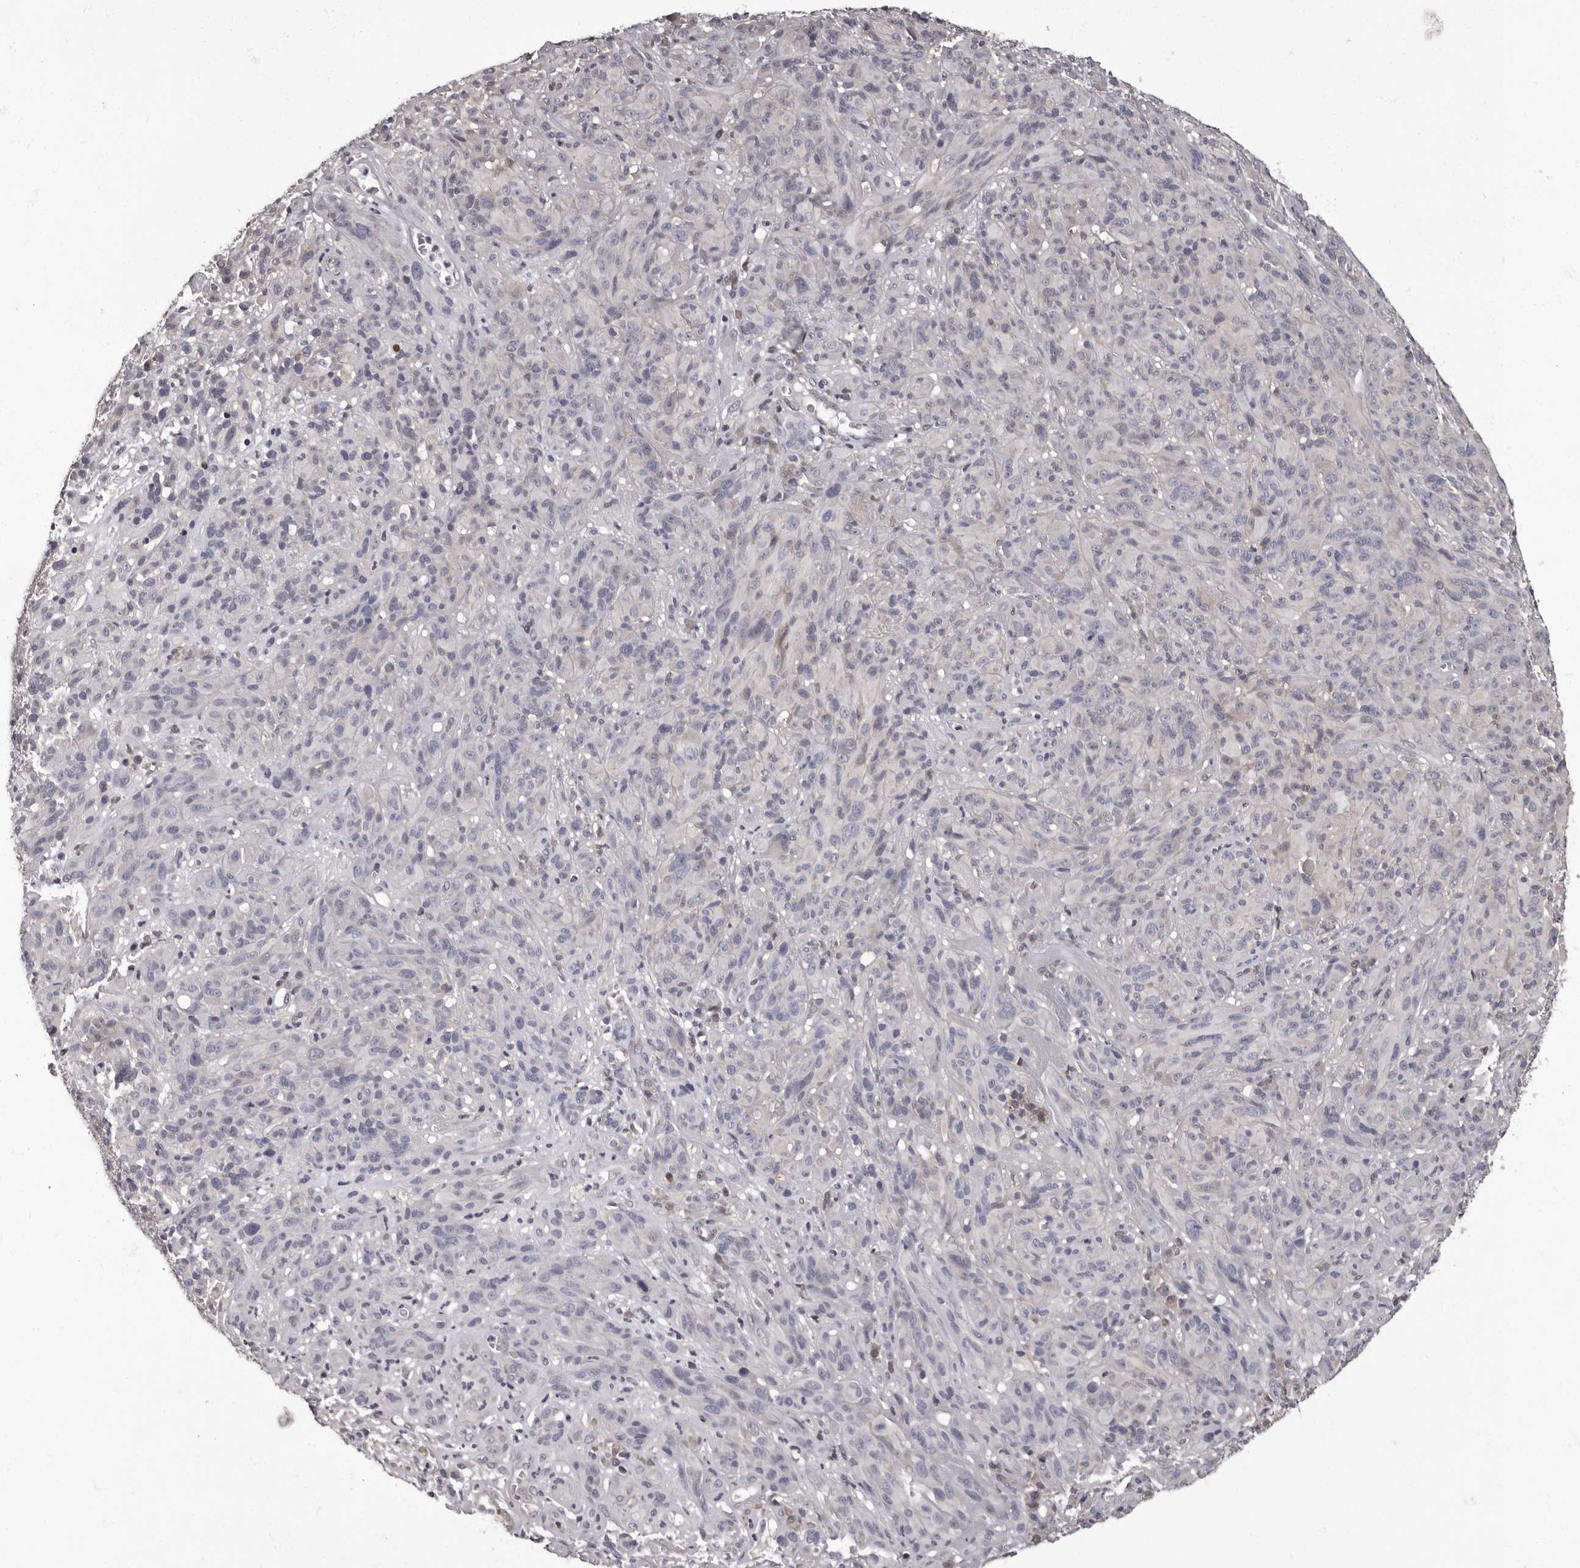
{"staining": {"intensity": "negative", "quantity": "none", "location": "none"}, "tissue": "melanoma", "cell_type": "Tumor cells", "image_type": "cancer", "snomed": [{"axis": "morphology", "description": "Malignant melanoma, NOS"}, {"axis": "topography", "description": "Skin of head"}], "caption": "Histopathology image shows no protein positivity in tumor cells of melanoma tissue.", "gene": "C1orf50", "patient": {"sex": "male", "age": 96}}